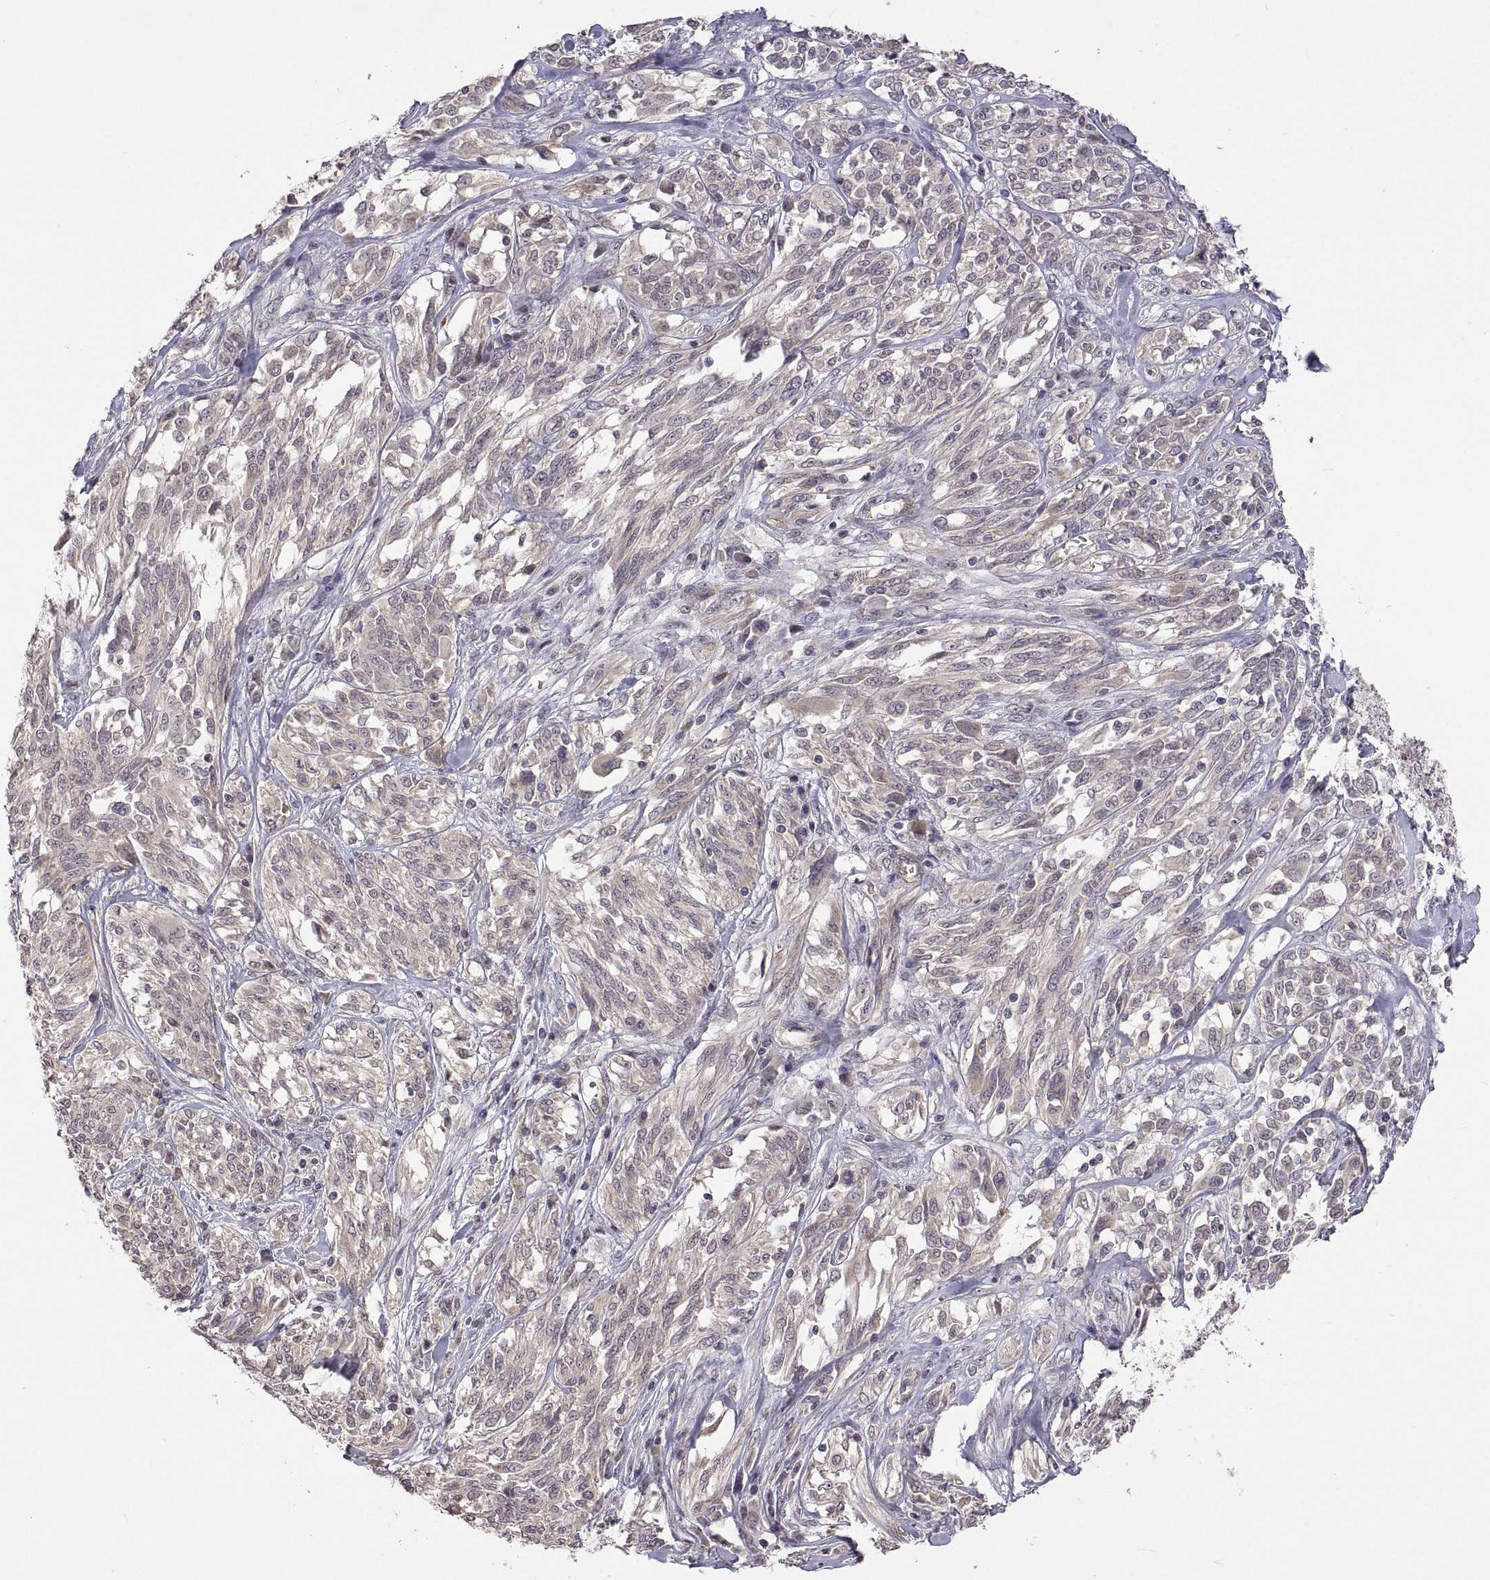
{"staining": {"intensity": "negative", "quantity": "none", "location": "none"}, "tissue": "melanoma", "cell_type": "Tumor cells", "image_type": "cancer", "snomed": [{"axis": "morphology", "description": "Malignant melanoma, NOS"}, {"axis": "topography", "description": "Skin"}], "caption": "A histopathology image of melanoma stained for a protein shows no brown staining in tumor cells. (DAB (3,3'-diaminobenzidine) immunohistochemistry (IHC) with hematoxylin counter stain).", "gene": "LAMA1", "patient": {"sex": "female", "age": 91}}